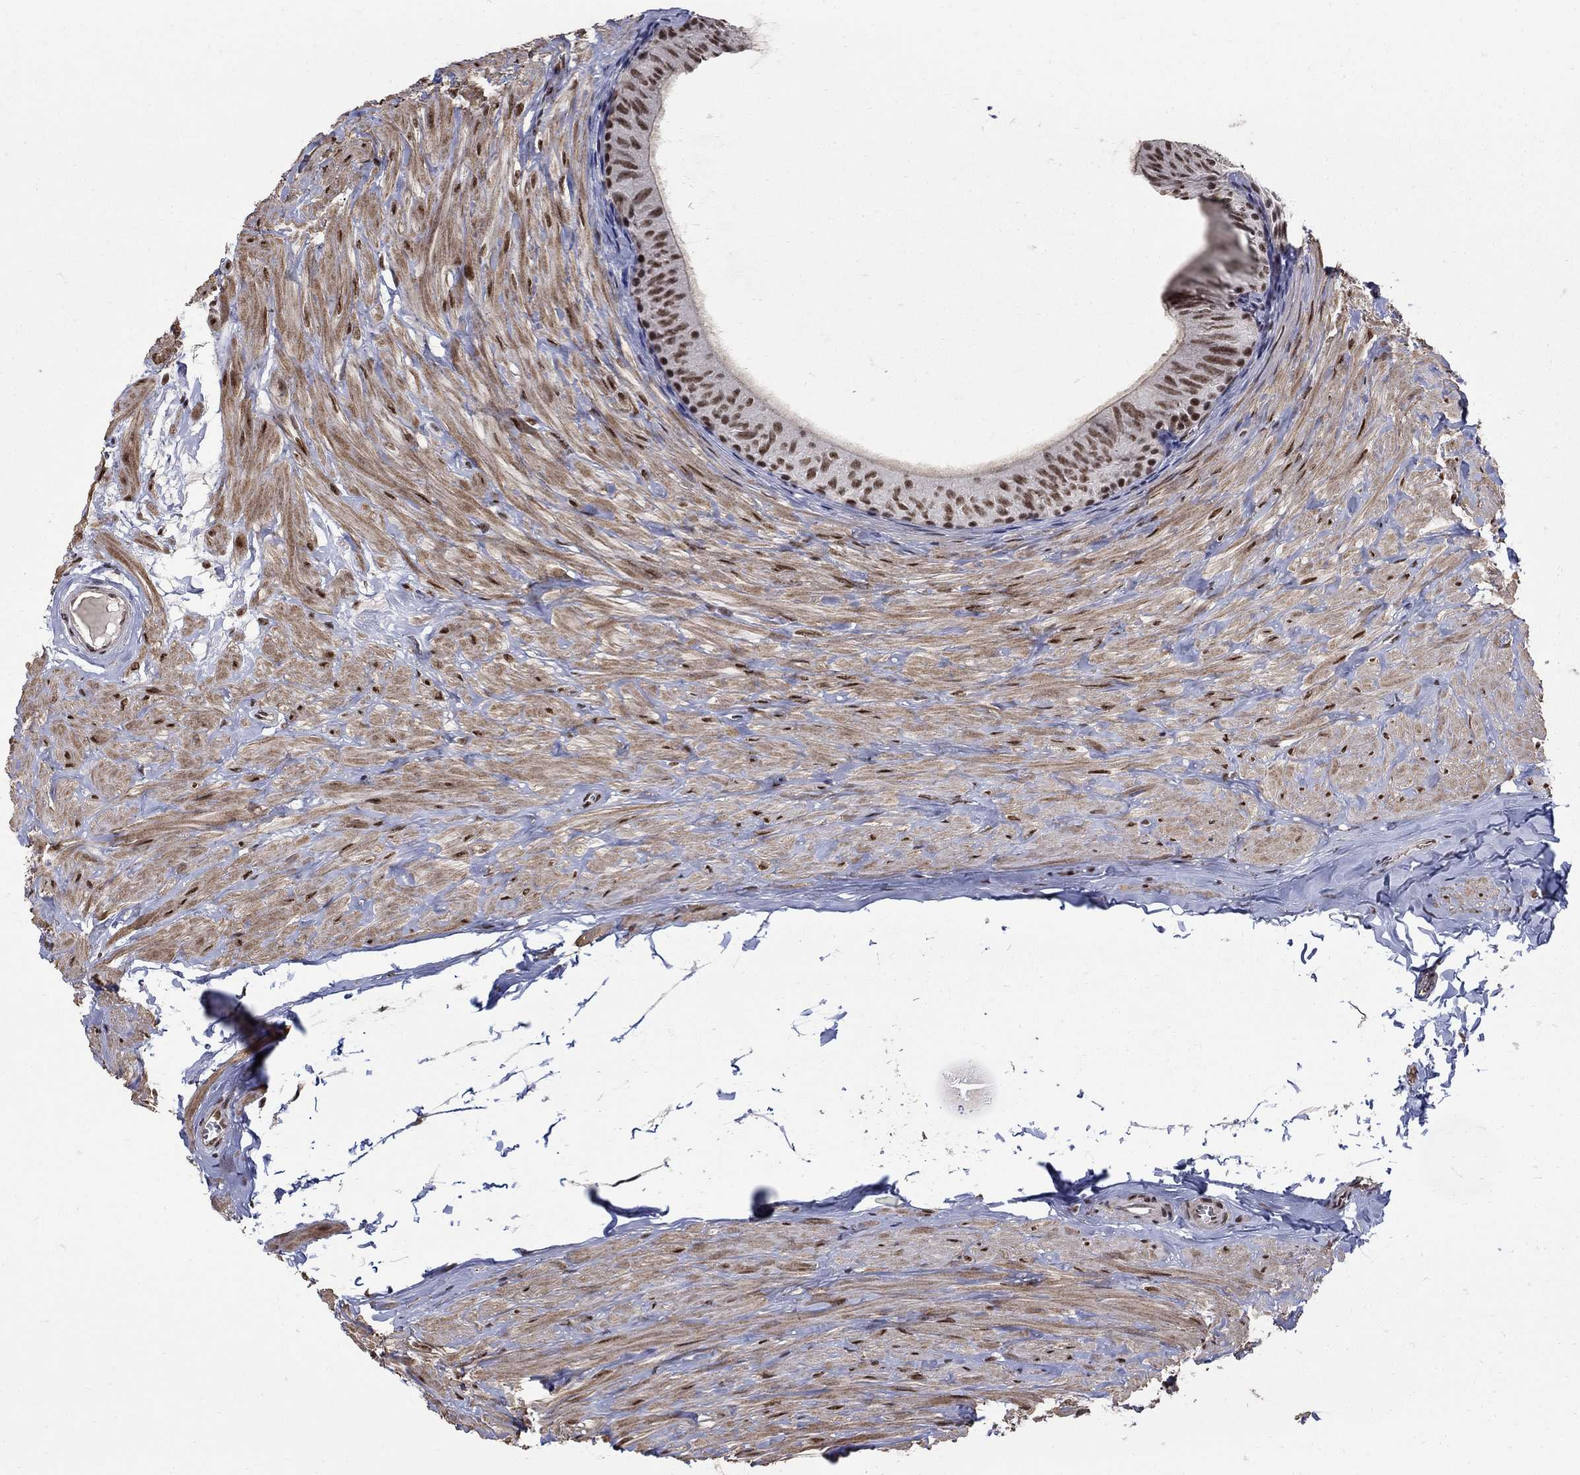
{"staining": {"intensity": "strong", "quantity": "25%-75%", "location": "nuclear"}, "tissue": "epididymis", "cell_type": "Glandular cells", "image_type": "normal", "snomed": [{"axis": "morphology", "description": "Normal tissue, NOS"}, {"axis": "topography", "description": "Epididymis"}], "caption": "Immunohistochemistry (IHC) photomicrograph of normal human epididymis stained for a protein (brown), which exhibits high levels of strong nuclear positivity in approximately 25%-75% of glandular cells.", "gene": "PNISR", "patient": {"sex": "male", "age": 32}}